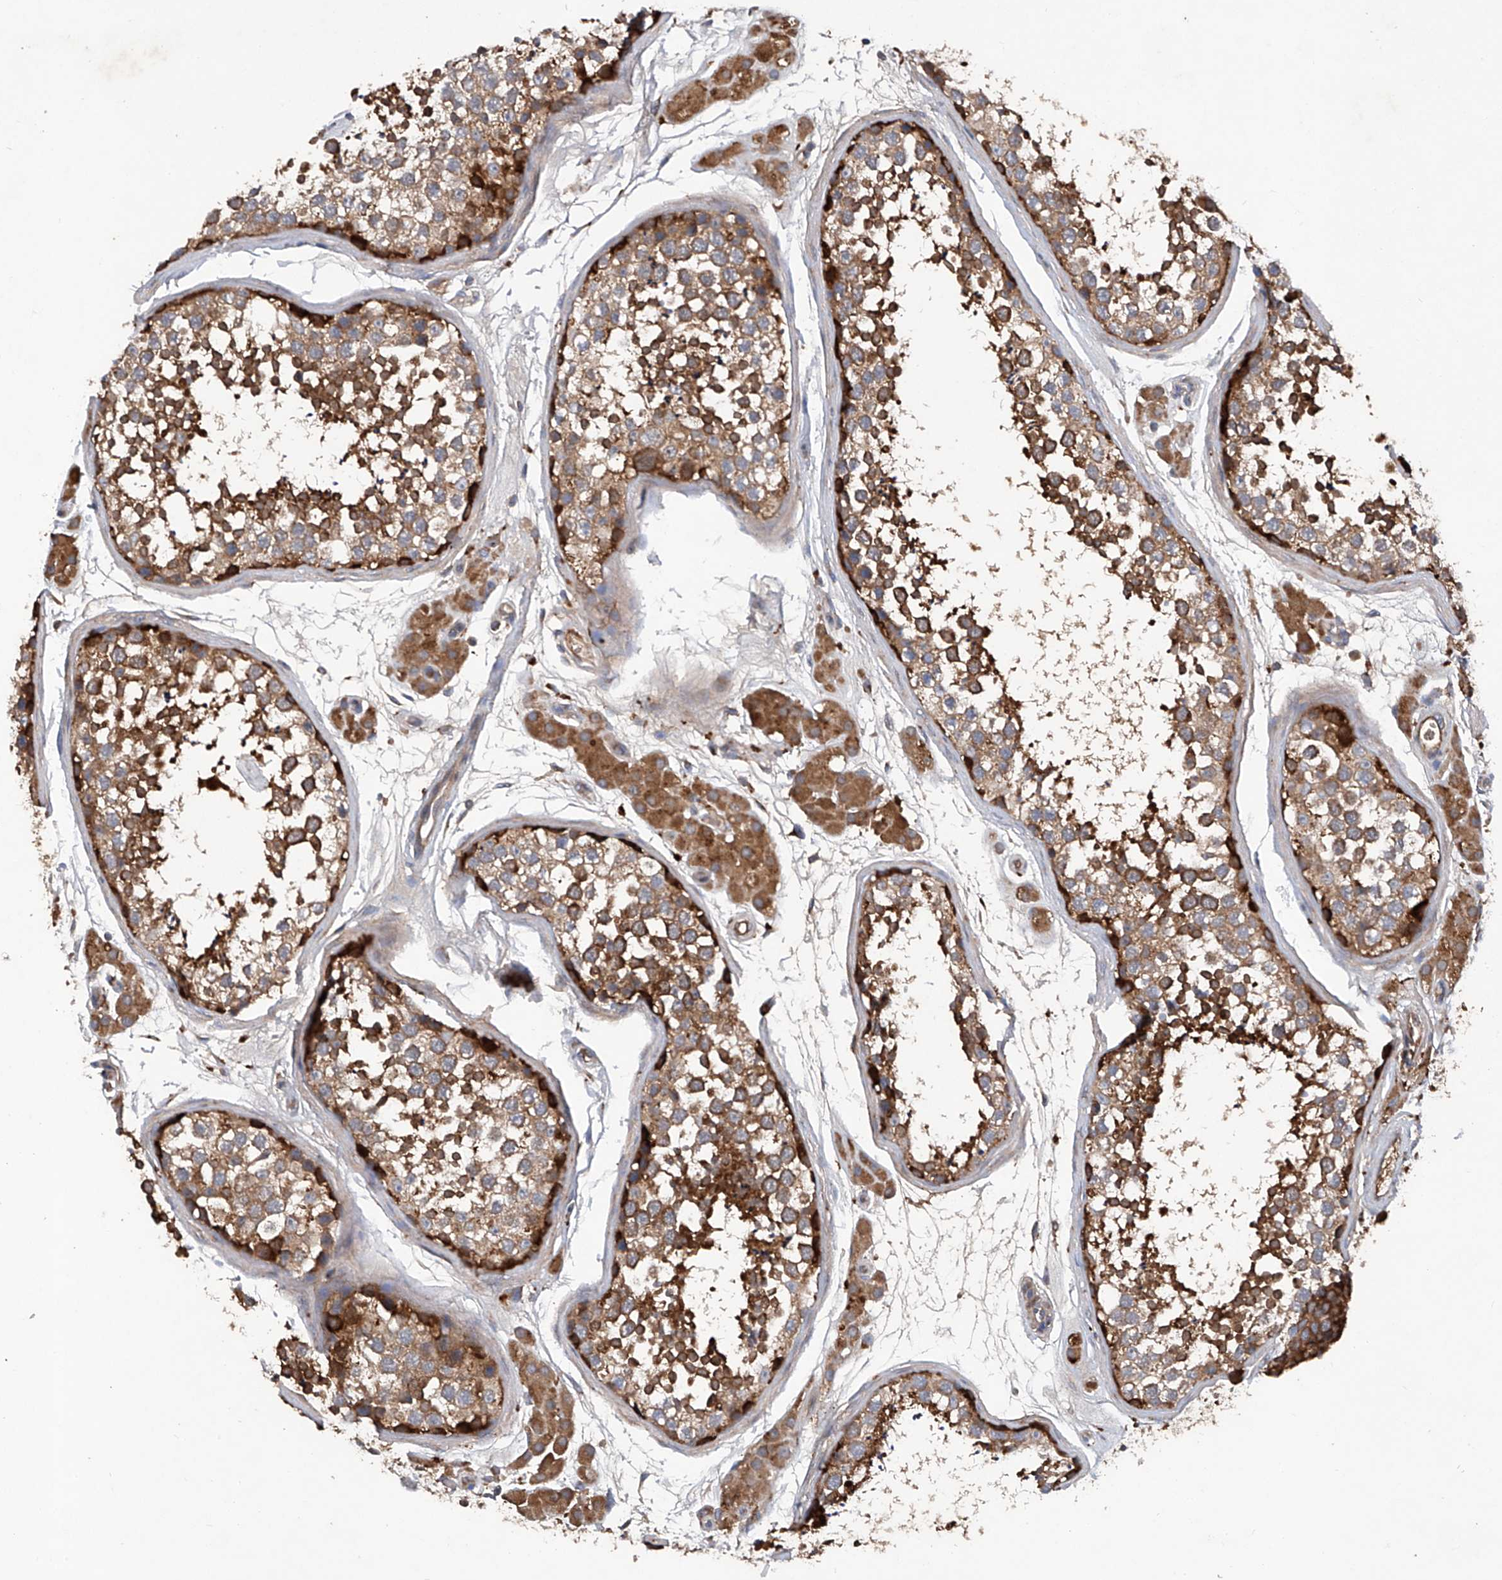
{"staining": {"intensity": "strong", "quantity": "25%-75%", "location": "cytoplasmic/membranous"}, "tissue": "testis", "cell_type": "Cells in seminiferous ducts", "image_type": "normal", "snomed": [{"axis": "morphology", "description": "Normal tissue, NOS"}, {"axis": "topography", "description": "Testis"}], "caption": "Strong cytoplasmic/membranous protein staining is appreciated in about 25%-75% of cells in seminiferous ducts in testis. The staining was performed using DAB (3,3'-diaminobenzidine) to visualize the protein expression in brown, while the nuclei were stained in blue with hematoxylin (Magnification: 20x).", "gene": "ASCC3", "patient": {"sex": "male", "age": 56}}